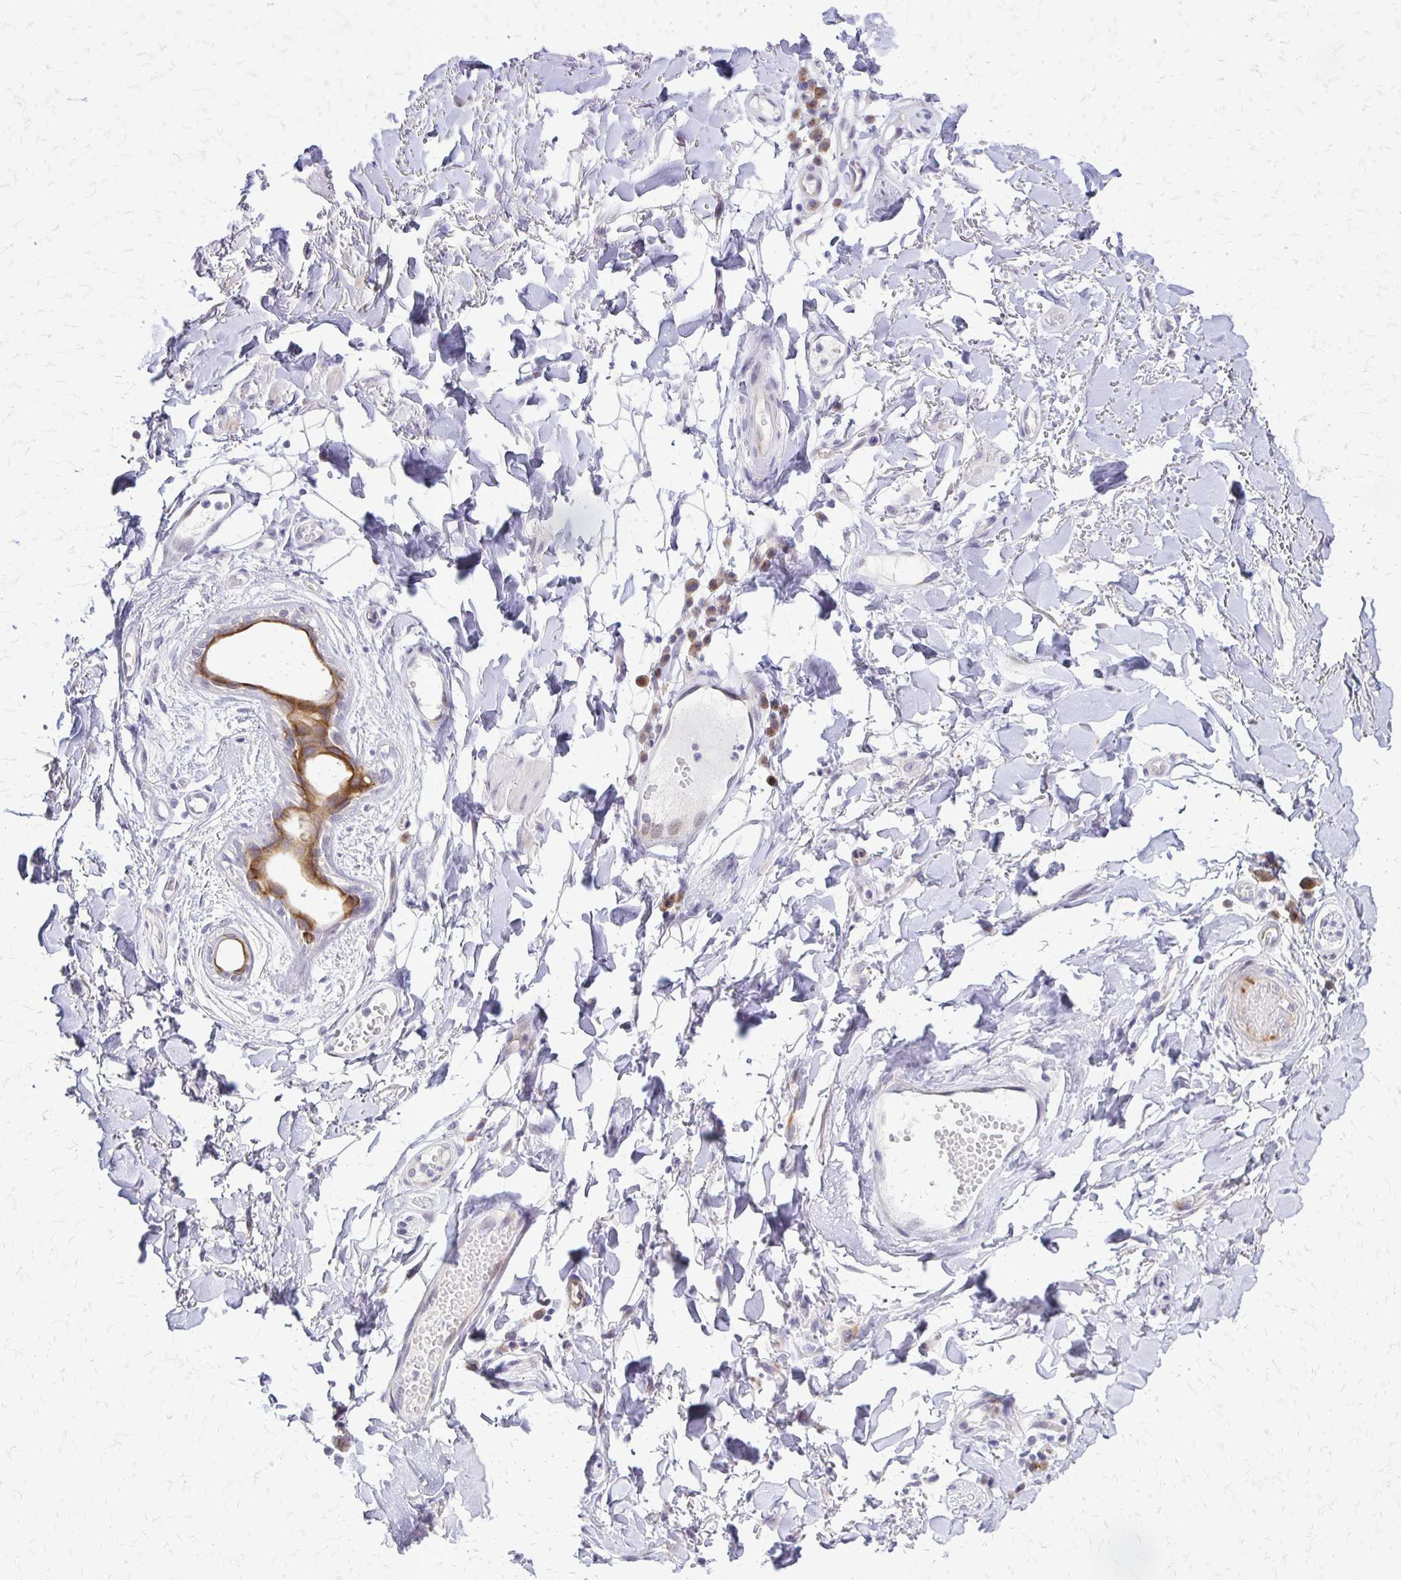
{"staining": {"intensity": "negative", "quantity": "none", "location": "none"}, "tissue": "adipose tissue", "cell_type": "Adipocytes", "image_type": "normal", "snomed": [{"axis": "morphology", "description": "Normal tissue, NOS"}, {"axis": "topography", "description": "Anal"}, {"axis": "topography", "description": "Peripheral nerve tissue"}], "caption": "This histopathology image is of benign adipose tissue stained with IHC to label a protein in brown with the nuclei are counter-stained blue. There is no staining in adipocytes. (DAB immunohistochemistry with hematoxylin counter stain).", "gene": "EPYC", "patient": {"sex": "male", "age": 78}}